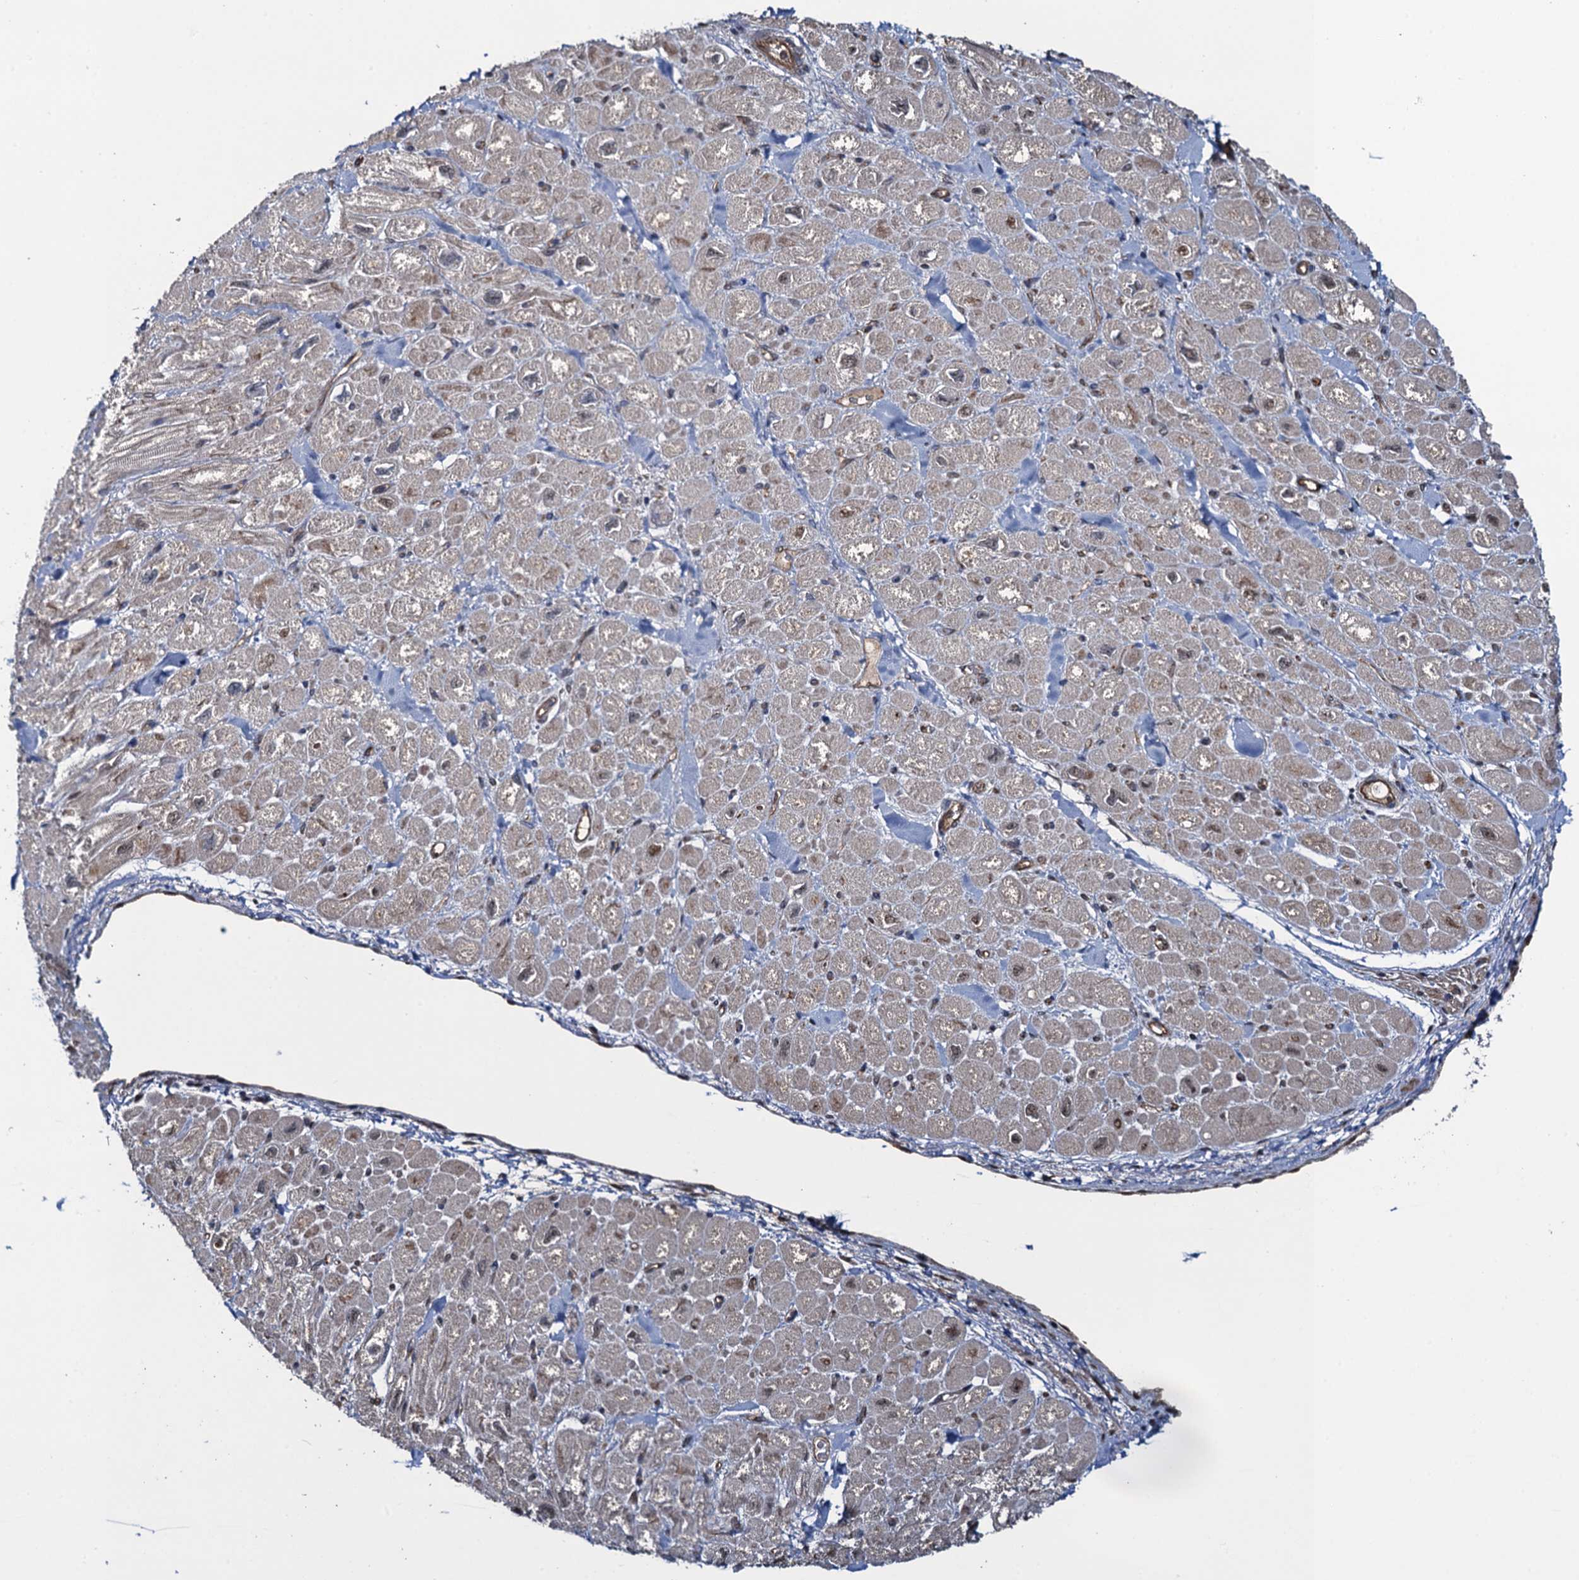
{"staining": {"intensity": "weak", "quantity": "<25%", "location": "cytoplasmic/membranous,nuclear"}, "tissue": "heart muscle", "cell_type": "Cardiomyocytes", "image_type": "normal", "snomed": [{"axis": "morphology", "description": "Normal tissue, NOS"}, {"axis": "topography", "description": "Heart"}], "caption": "Micrograph shows no significant protein staining in cardiomyocytes of normal heart muscle. (Stains: DAB (3,3'-diaminobenzidine) immunohistochemistry with hematoxylin counter stain, Microscopy: brightfield microscopy at high magnification).", "gene": "EVX2", "patient": {"sex": "male", "age": 65}}